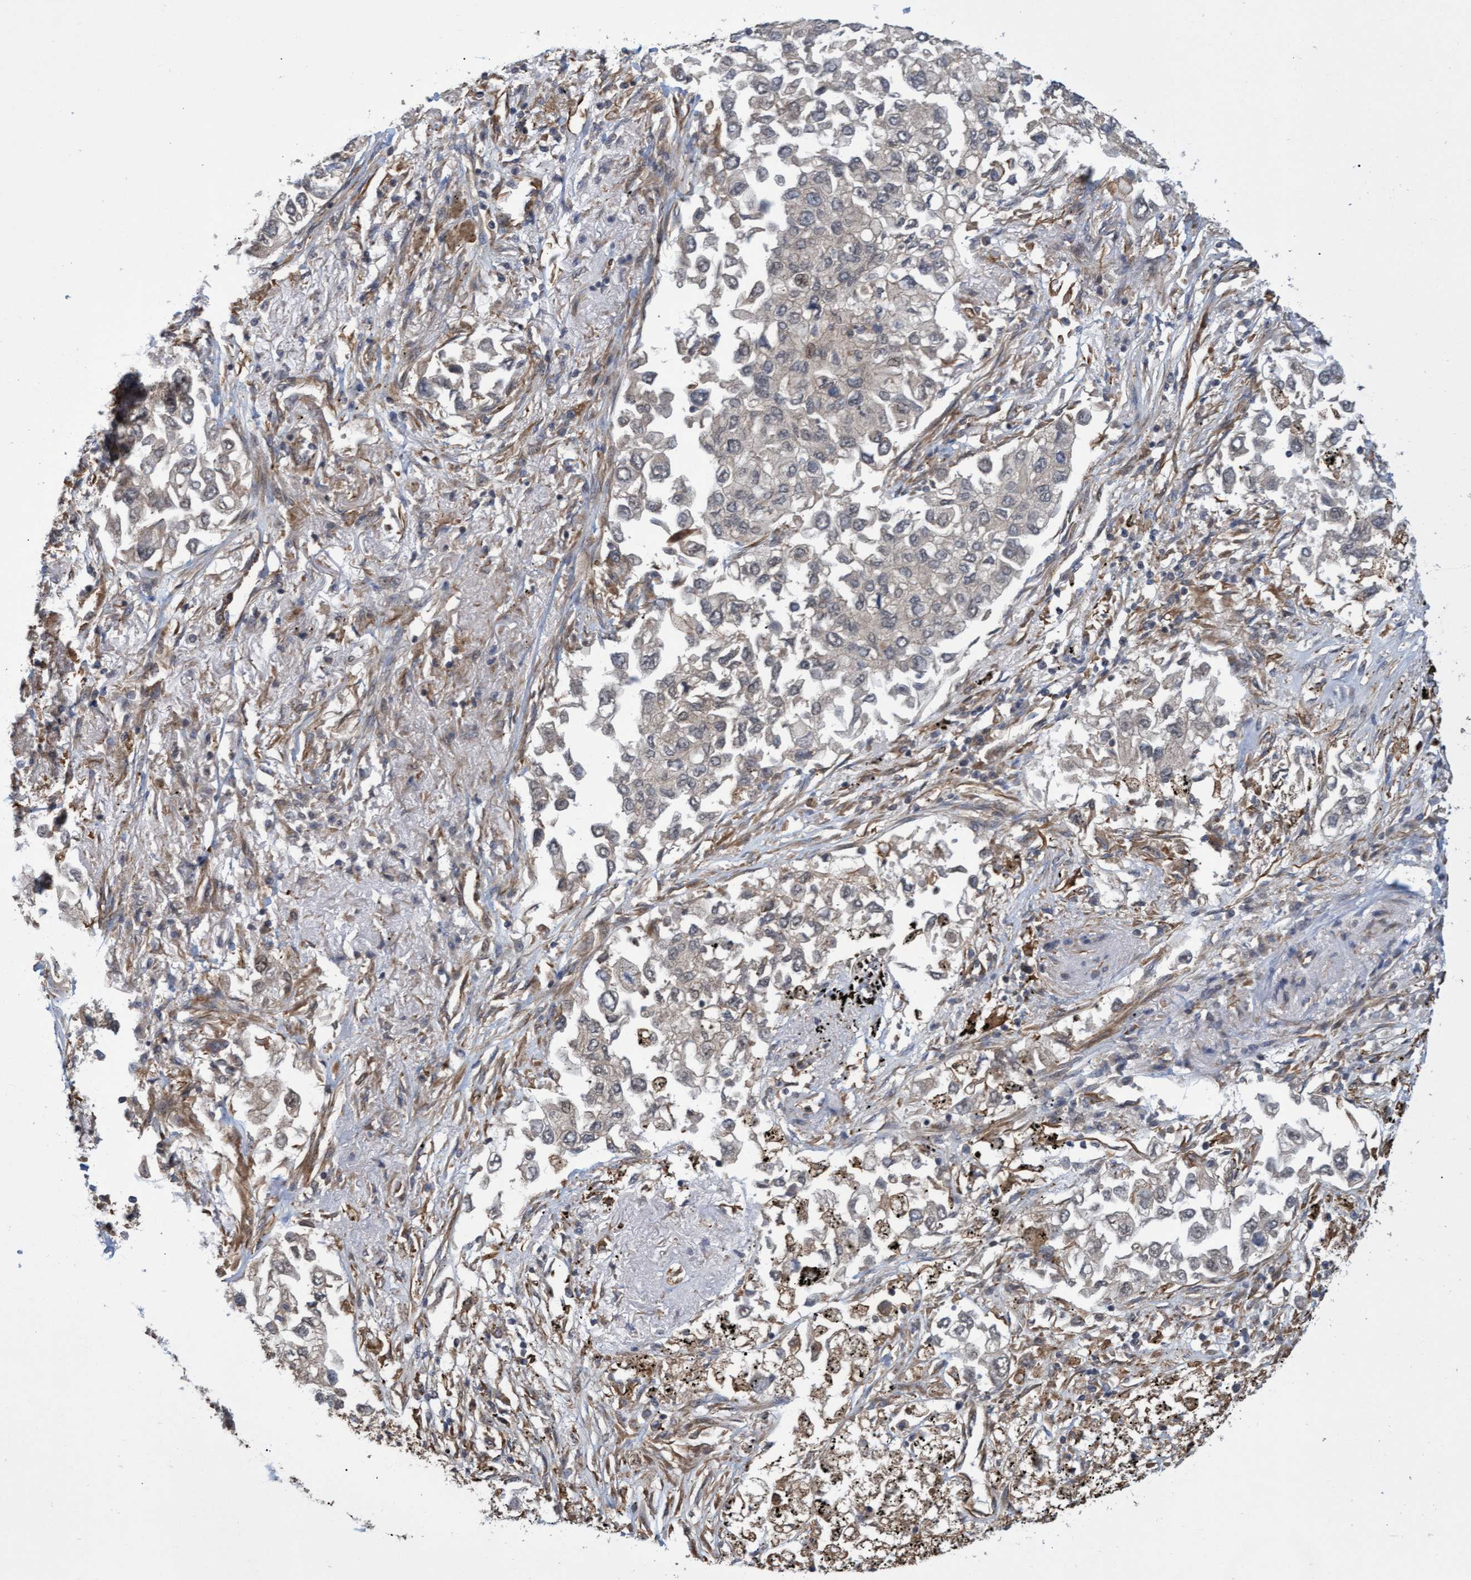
{"staining": {"intensity": "negative", "quantity": "none", "location": "none"}, "tissue": "lung cancer", "cell_type": "Tumor cells", "image_type": "cancer", "snomed": [{"axis": "morphology", "description": "Inflammation, NOS"}, {"axis": "morphology", "description": "Adenocarcinoma, NOS"}, {"axis": "topography", "description": "Lung"}], "caption": "Tumor cells are negative for protein expression in human lung adenocarcinoma.", "gene": "TNFRSF10B", "patient": {"sex": "male", "age": 63}}